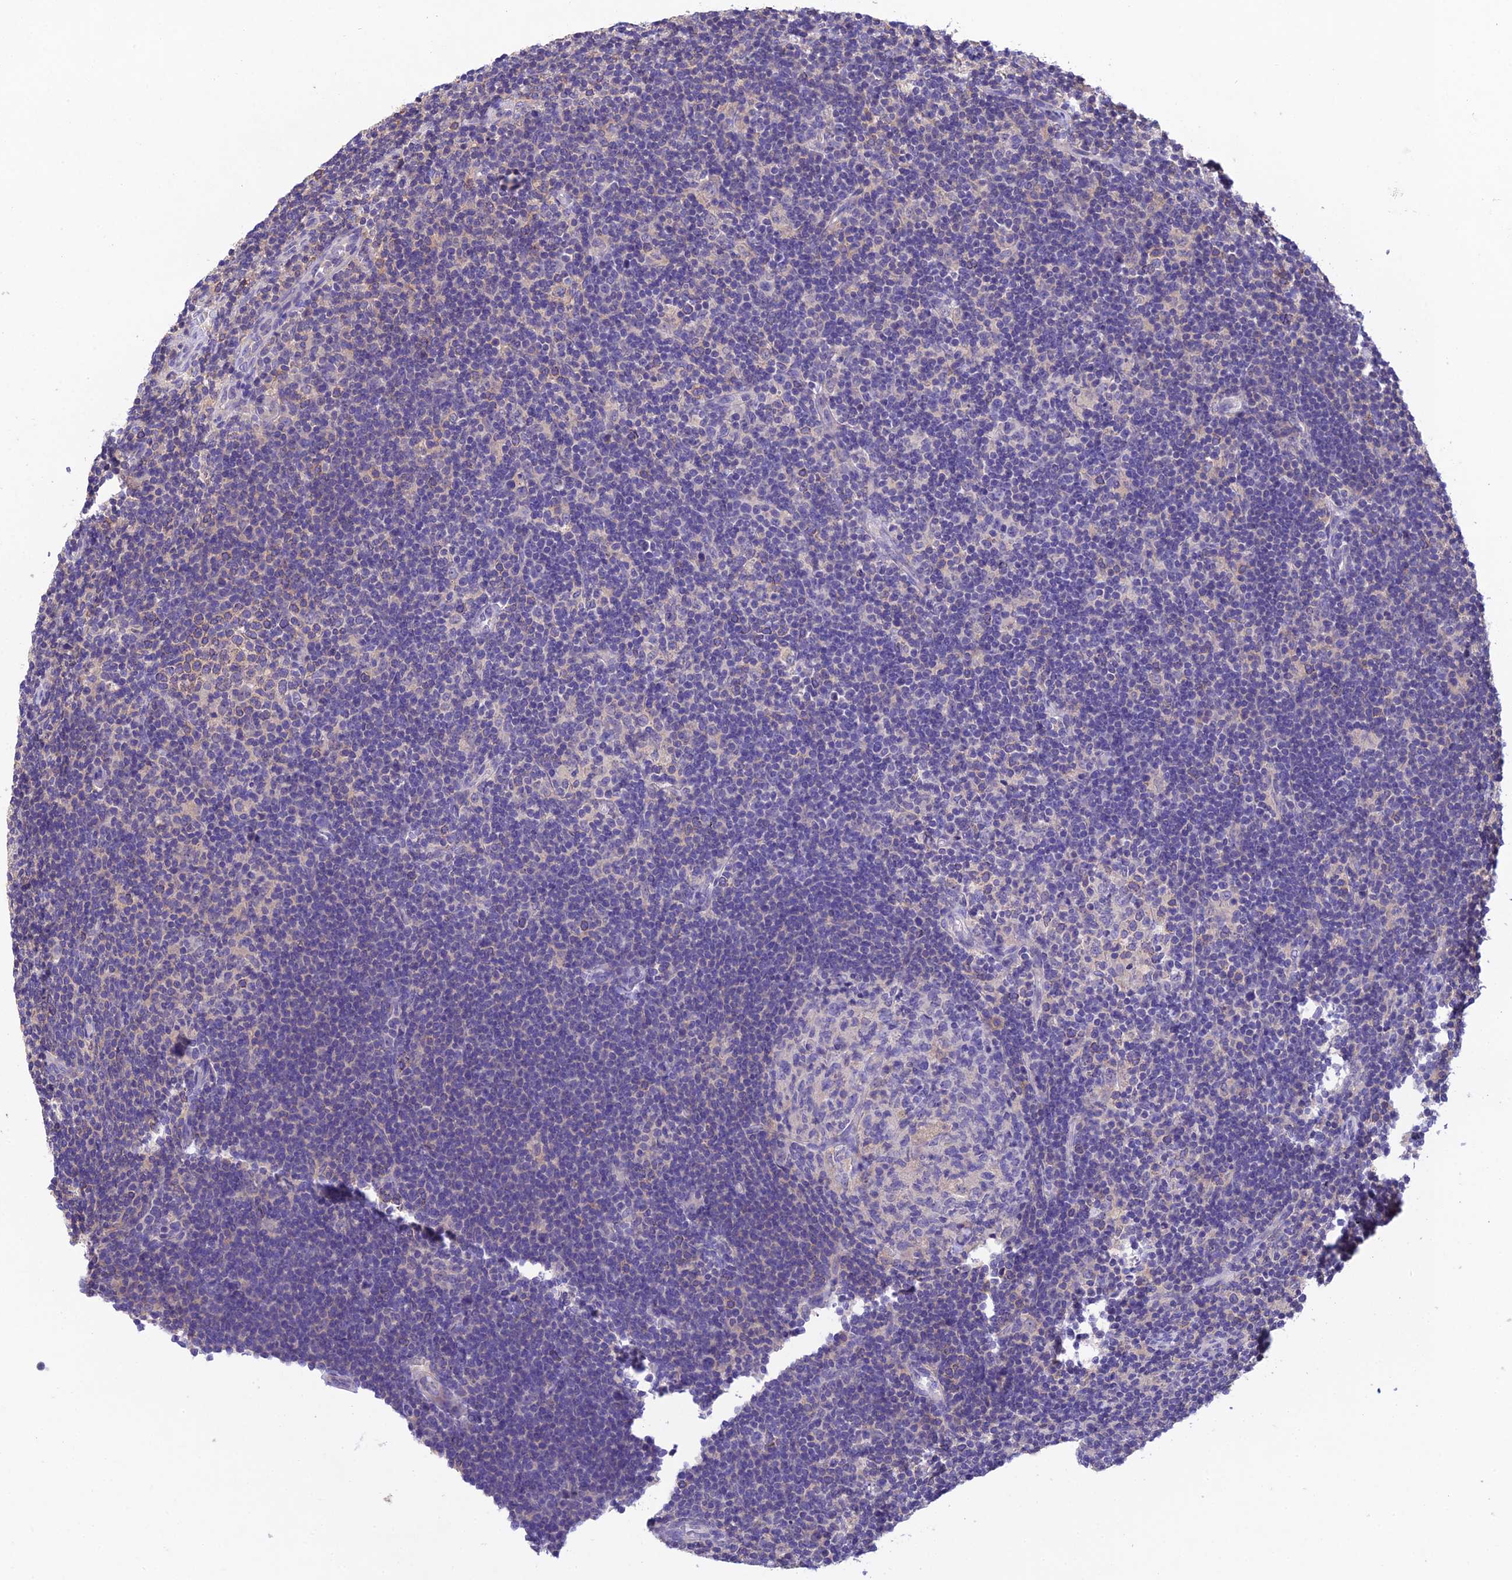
{"staining": {"intensity": "negative", "quantity": "none", "location": "none"}, "tissue": "lymphoma", "cell_type": "Tumor cells", "image_type": "cancer", "snomed": [{"axis": "morphology", "description": "Hodgkin's disease, NOS"}, {"axis": "topography", "description": "Lymph node"}], "caption": "This image is of lymphoma stained with IHC to label a protein in brown with the nuclei are counter-stained blue. There is no staining in tumor cells.", "gene": "SNX24", "patient": {"sex": "female", "age": 57}}